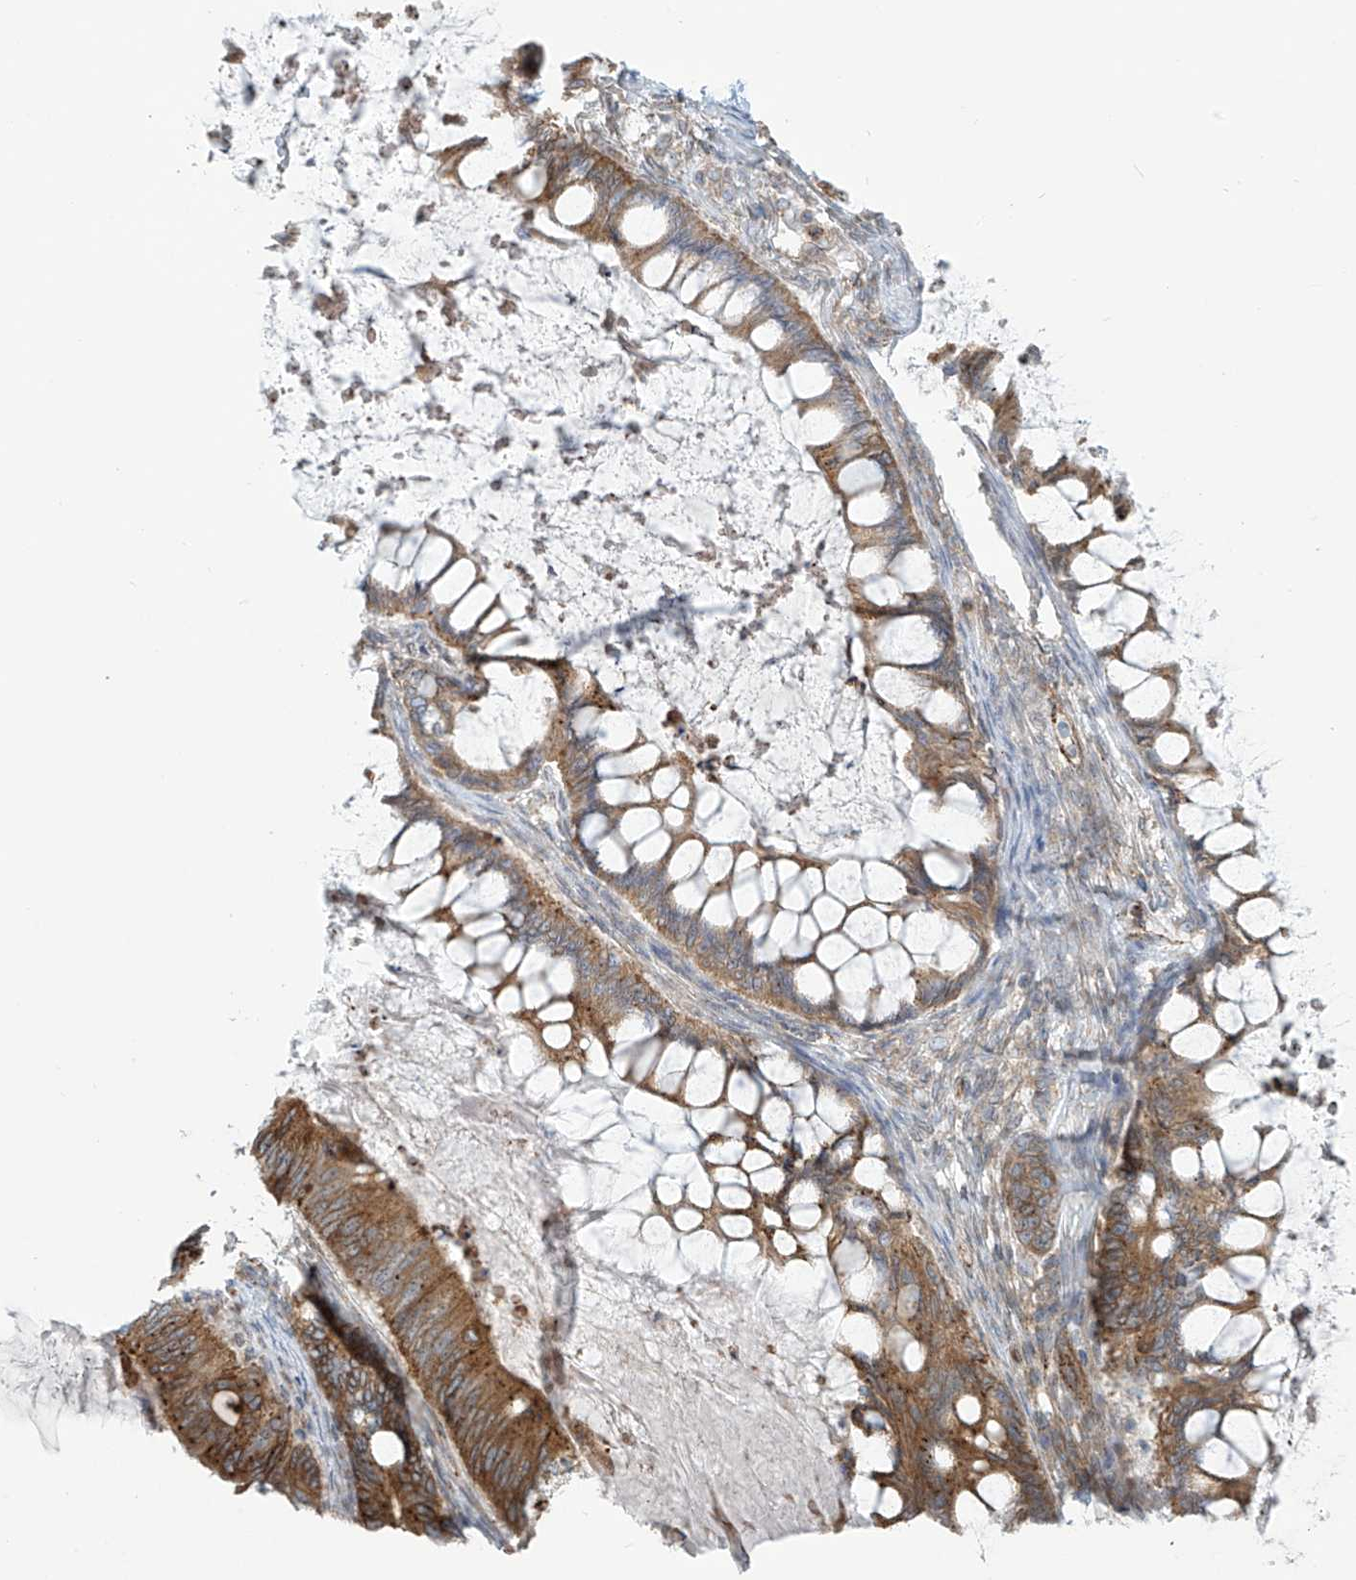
{"staining": {"intensity": "moderate", "quantity": ">75%", "location": "cytoplasmic/membranous"}, "tissue": "ovarian cancer", "cell_type": "Tumor cells", "image_type": "cancer", "snomed": [{"axis": "morphology", "description": "Cystadenocarcinoma, mucinous, NOS"}, {"axis": "topography", "description": "Ovary"}], "caption": "Immunohistochemistry image of neoplastic tissue: human ovarian mucinous cystadenocarcinoma stained using immunohistochemistry (IHC) demonstrates medium levels of moderate protein expression localized specifically in the cytoplasmic/membranous of tumor cells, appearing as a cytoplasmic/membranous brown color.", "gene": "LZTS3", "patient": {"sex": "female", "age": 61}}